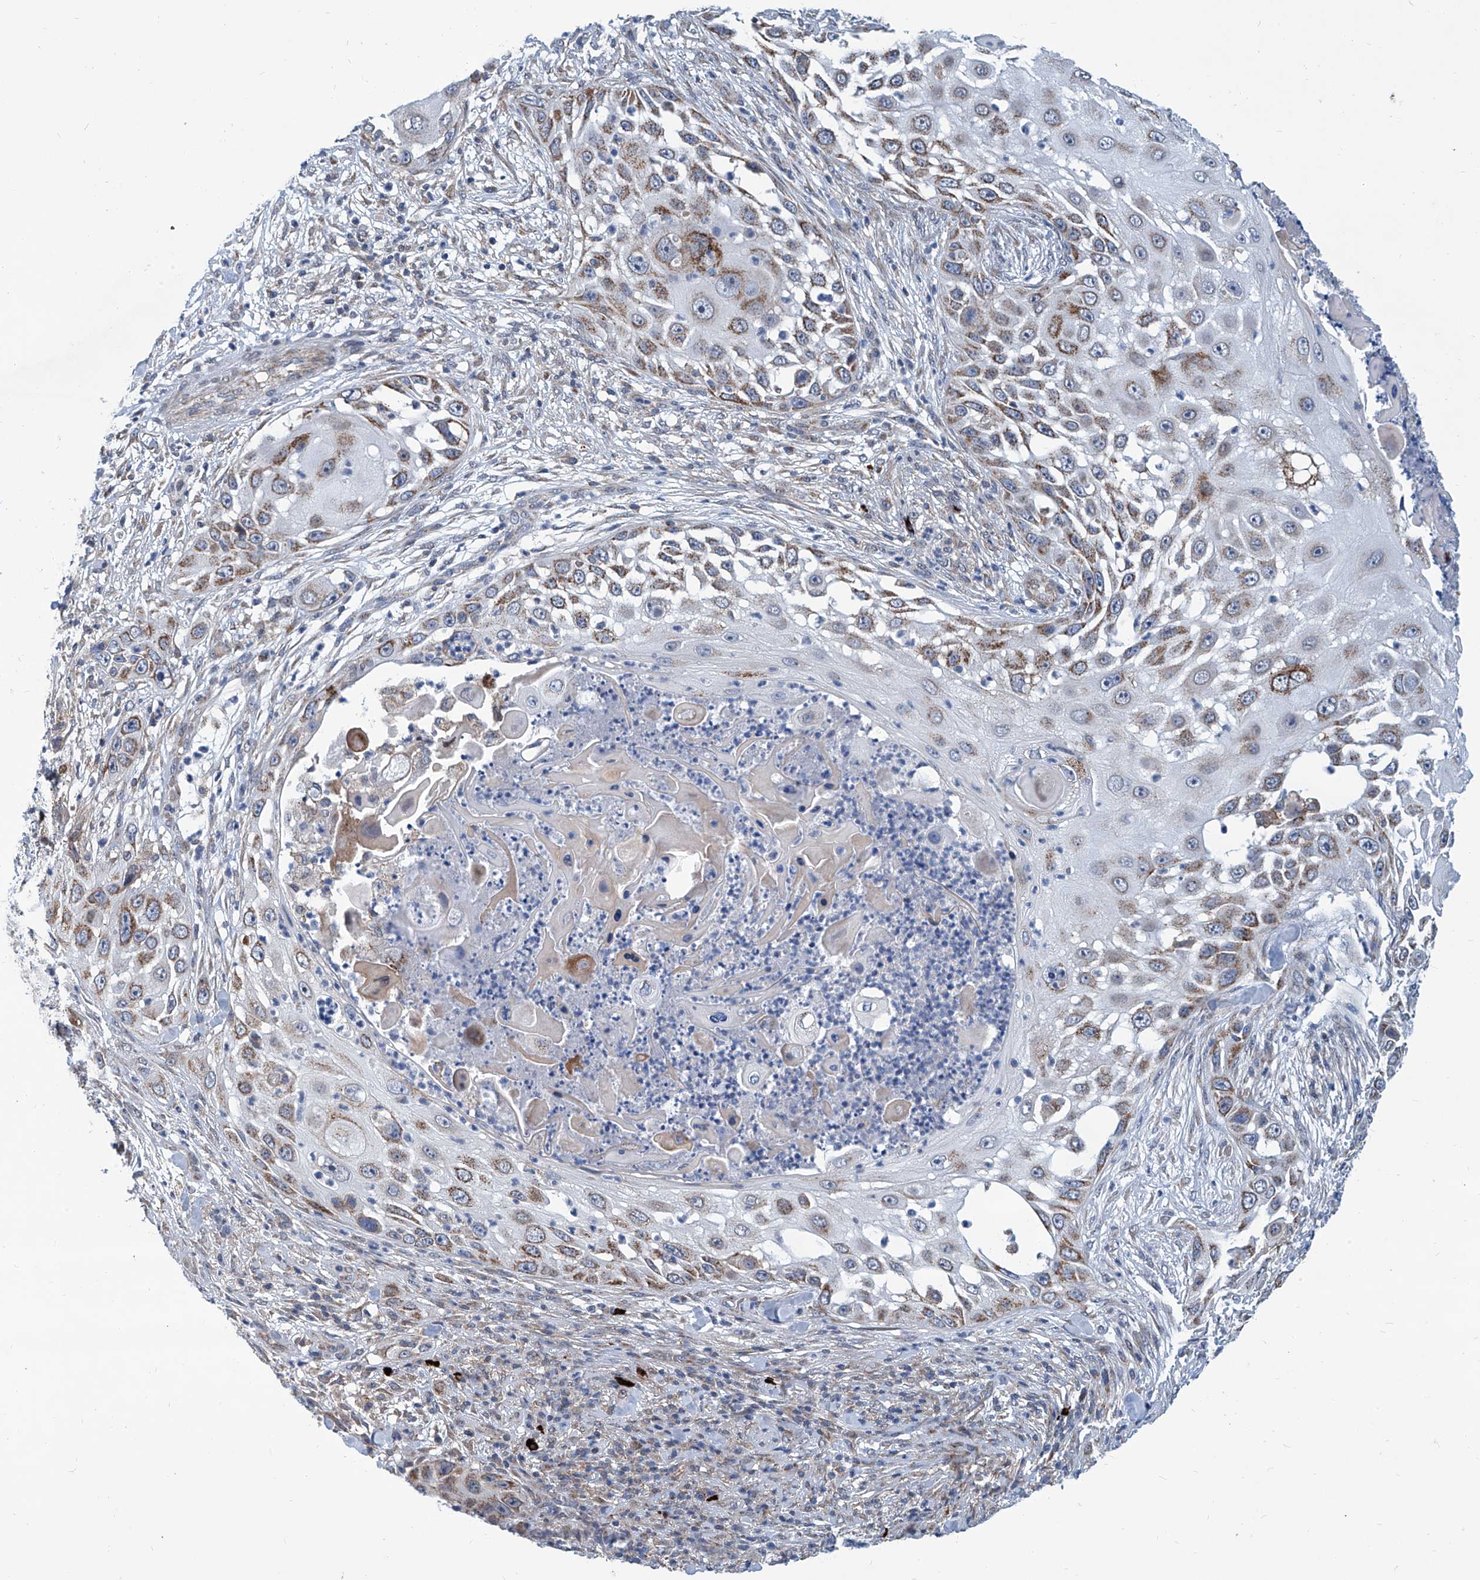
{"staining": {"intensity": "moderate", "quantity": ">75%", "location": "cytoplasmic/membranous"}, "tissue": "skin cancer", "cell_type": "Tumor cells", "image_type": "cancer", "snomed": [{"axis": "morphology", "description": "Squamous cell carcinoma, NOS"}, {"axis": "topography", "description": "Skin"}], "caption": "Protein expression analysis of human skin cancer (squamous cell carcinoma) reveals moderate cytoplasmic/membranous staining in about >75% of tumor cells.", "gene": "USP48", "patient": {"sex": "female", "age": 44}}